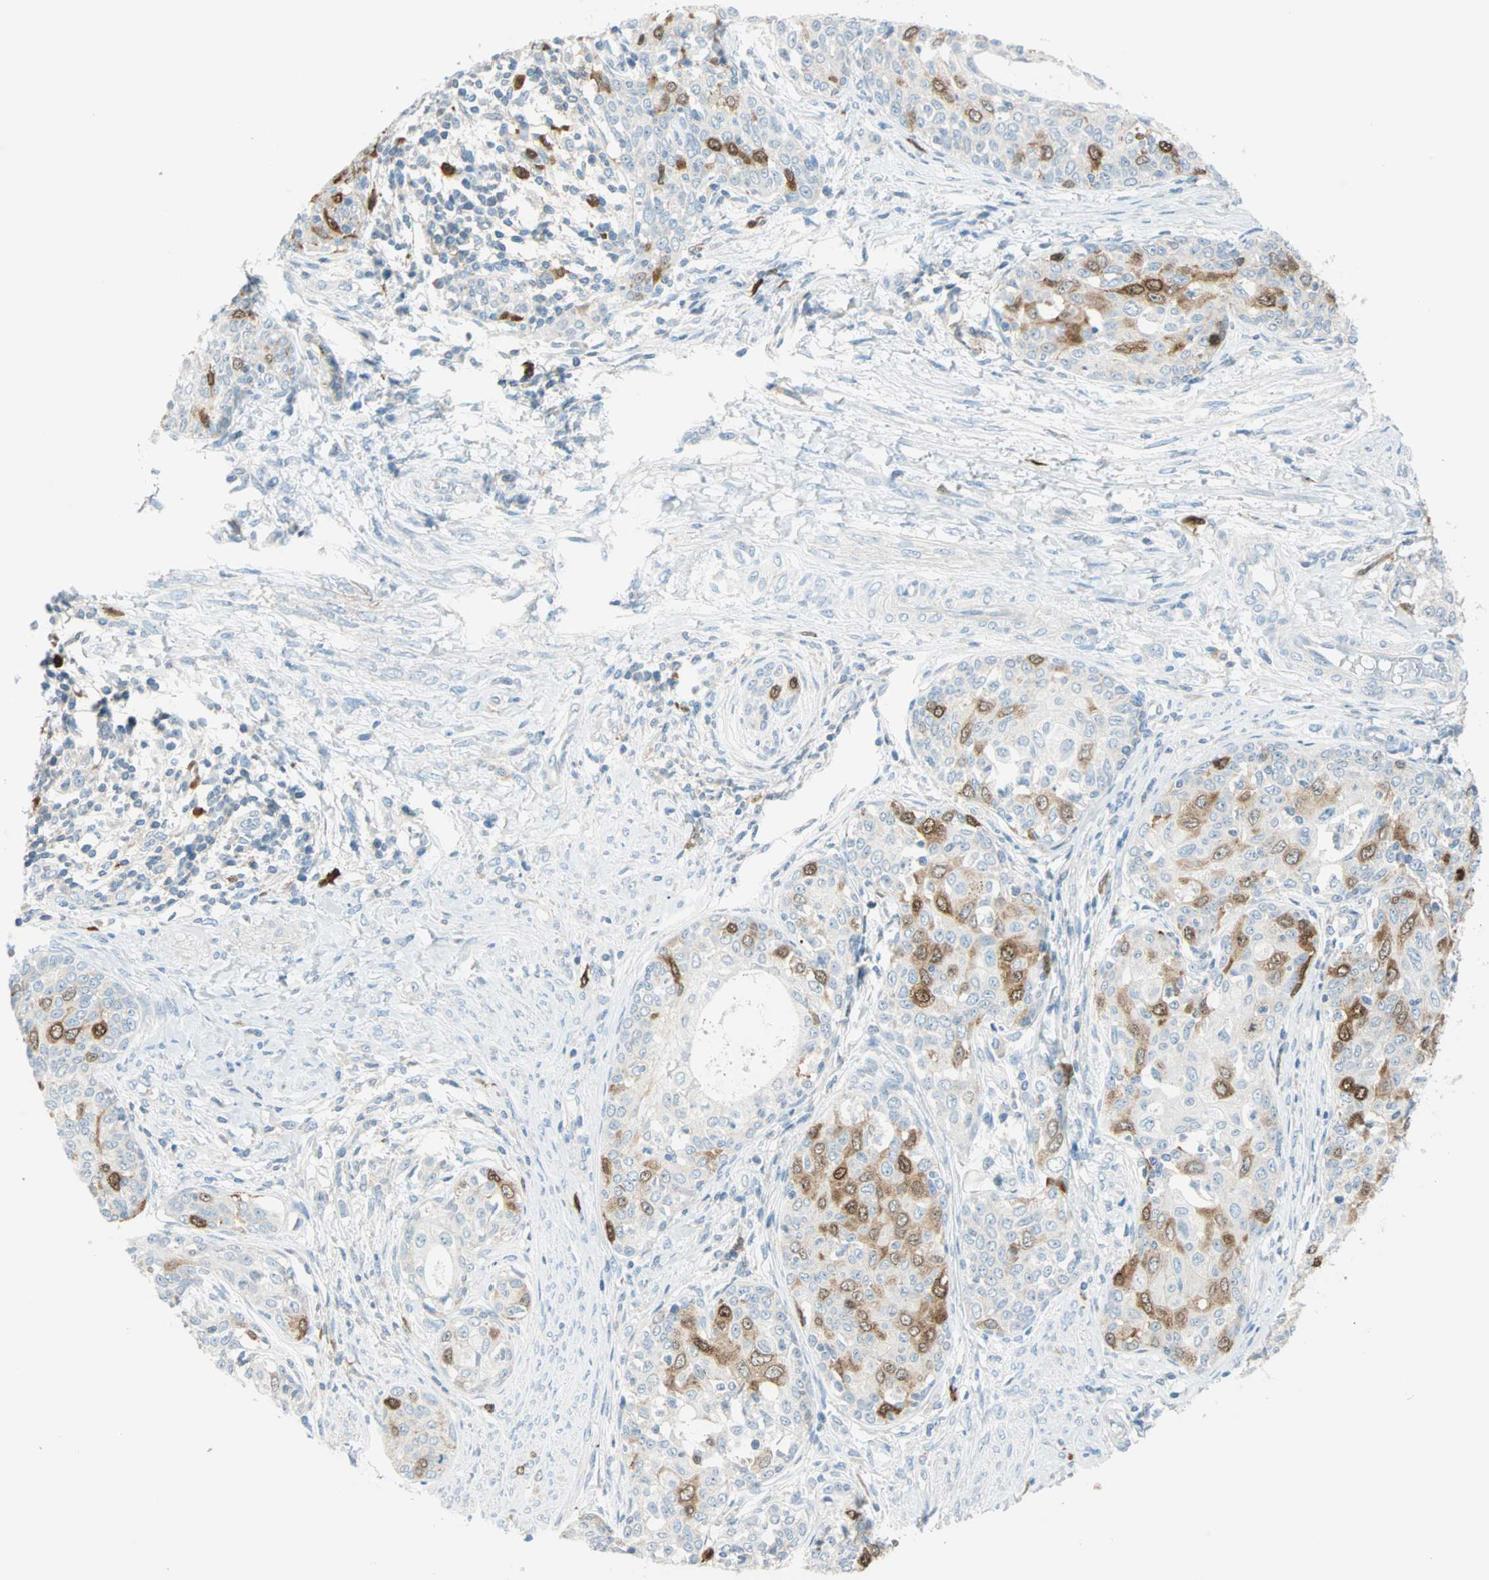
{"staining": {"intensity": "moderate", "quantity": "25%-75%", "location": "cytoplasmic/membranous,nuclear"}, "tissue": "cervical cancer", "cell_type": "Tumor cells", "image_type": "cancer", "snomed": [{"axis": "morphology", "description": "Squamous cell carcinoma, NOS"}, {"axis": "morphology", "description": "Adenocarcinoma, NOS"}, {"axis": "topography", "description": "Cervix"}], "caption": "High-power microscopy captured an immunohistochemistry micrograph of cervical adenocarcinoma, revealing moderate cytoplasmic/membranous and nuclear staining in about 25%-75% of tumor cells.", "gene": "PTTG1", "patient": {"sex": "female", "age": 52}}